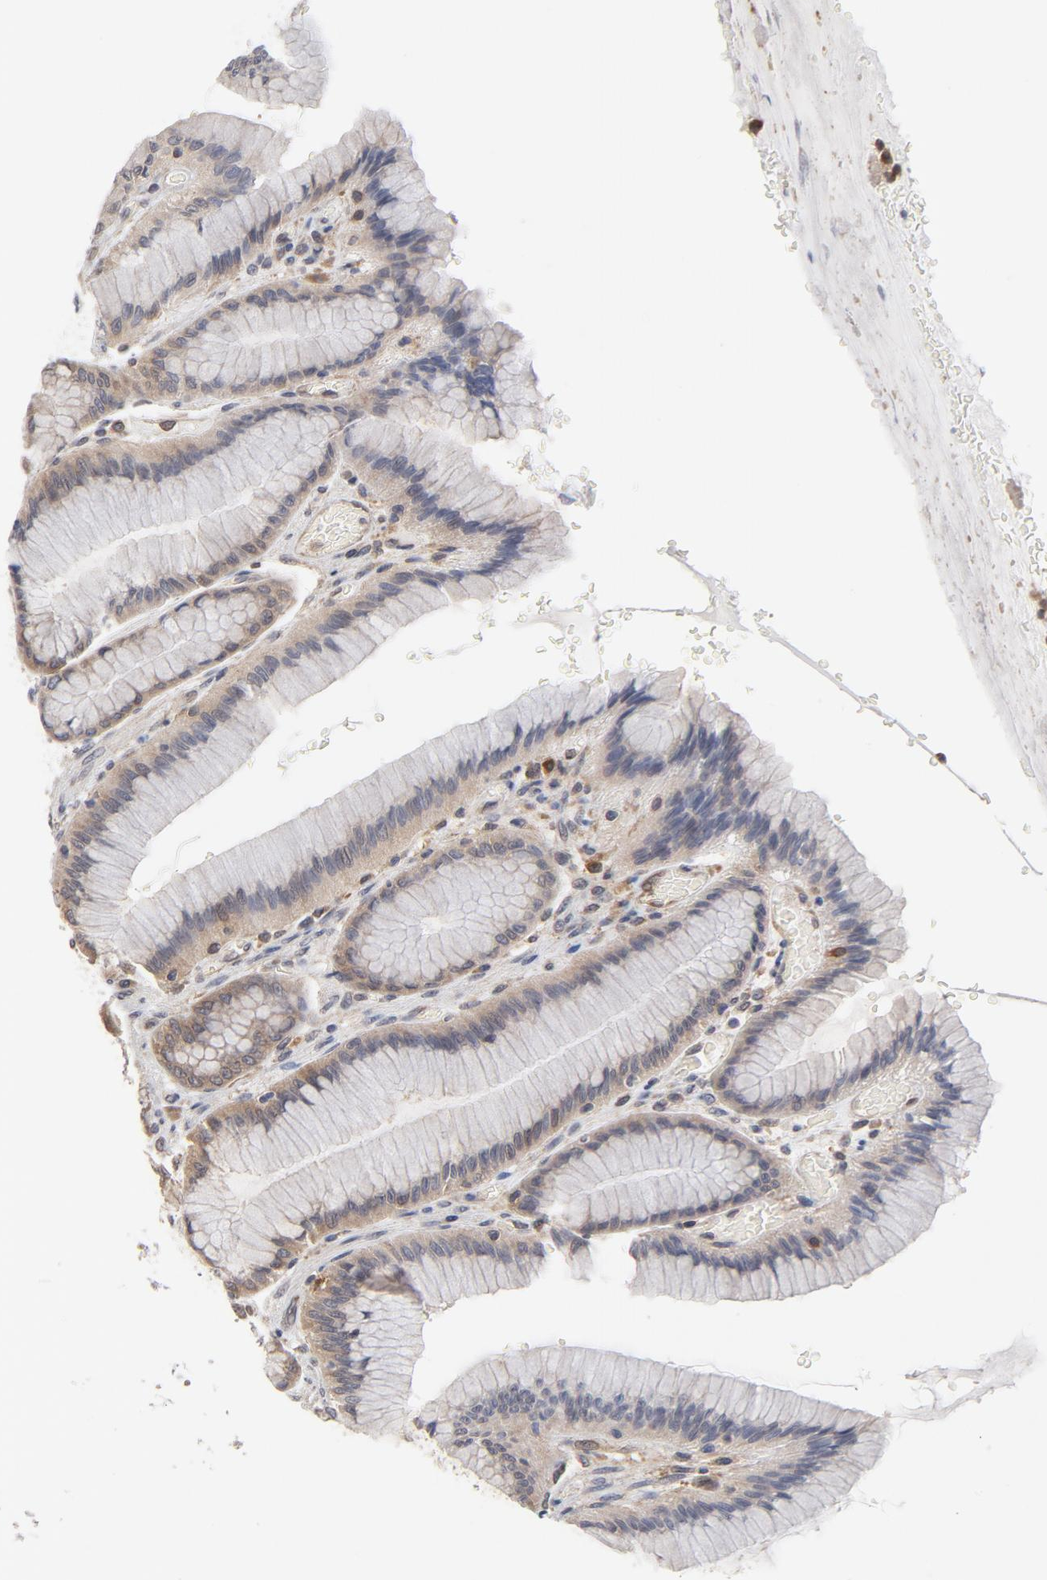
{"staining": {"intensity": "weak", "quantity": "25%-75%", "location": "cytoplasmic/membranous"}, "tissue": "stomach", "cell_type": "Glandular cells", "image_type": "normal", "snomed": [{"axis": "morphology", "description": "Normal tissue, NOS"}, {"axis": "morphology", "description": "Adenocarcinoma, NOS"}, {"axis": "topography", "description": "Stomach"}, {"axis": "topography", "description": "Stomach, lower"}], "caption": "A micrograph showing weak cytoplasmic/membranous staining in about 25%-75% of glandular cells in unremarkable stomach, as visualized by brown immunohistochemical staining.", "gene": "ASMTL", "patient": {"sex": "female", "age": 65}}